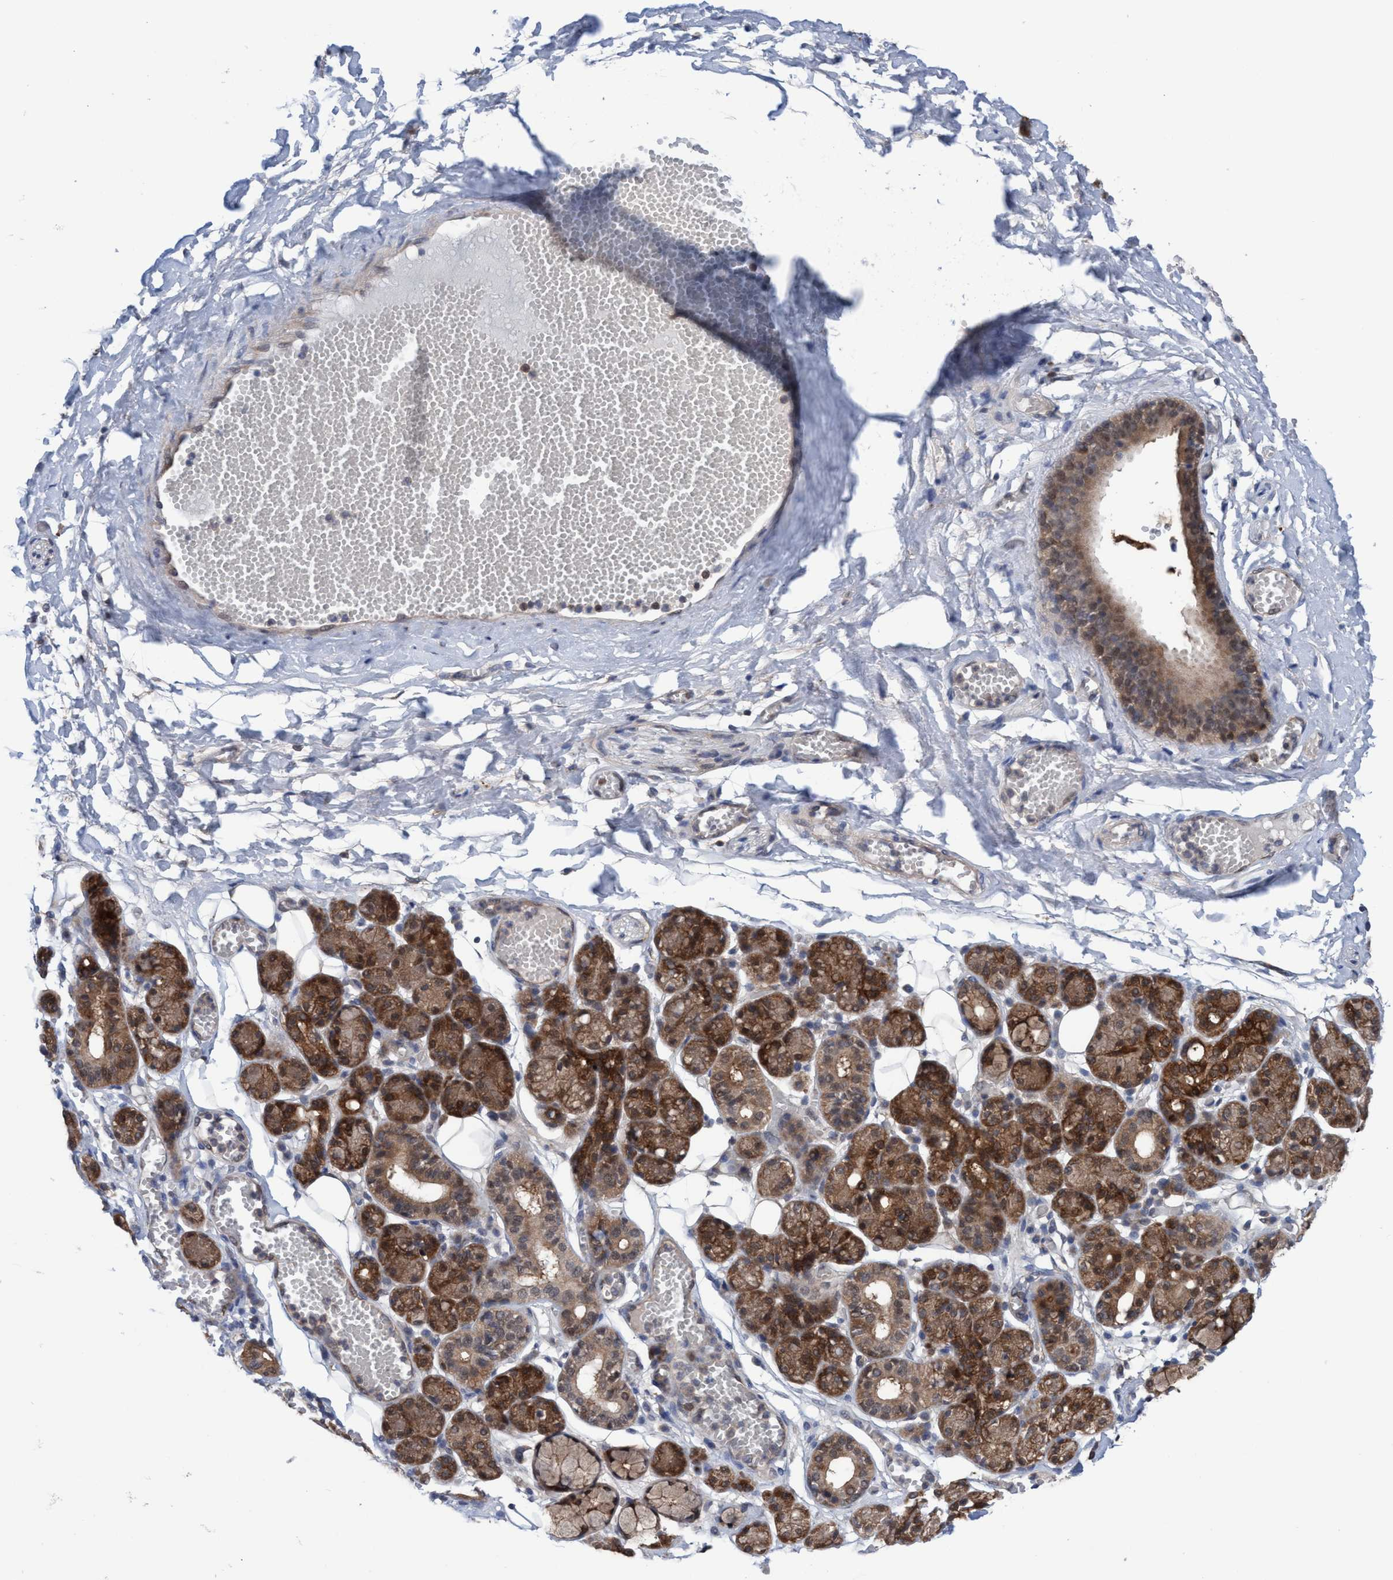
{"staining": {"intensity": "strong", "quantity": ">75%", "location": "cytoplasmic/membranous,nuclear"}, "tissue": "salivary gland", "cell_type": "Glandular cells", "image_type": "normal", "snomed": [{"axis": "morphology", "description": "Normal tissue, NOS"}, {"axis": "topography", "description": "Salivary gland"}], "caption": "Strong cytoplasmic/membranous,nuclear staining is identified in approximately >75% of glandular cells in unremarkable salivary gland. The staining was performed using DAB (3,3'-diaminobenzidine) to visualize the protein expression in brown, while the nuclei were stained in blue with hematoxylin (Magnification: 20x).", "gene": "GLOD4", "patient": {"sex": "male", "age": 63}}